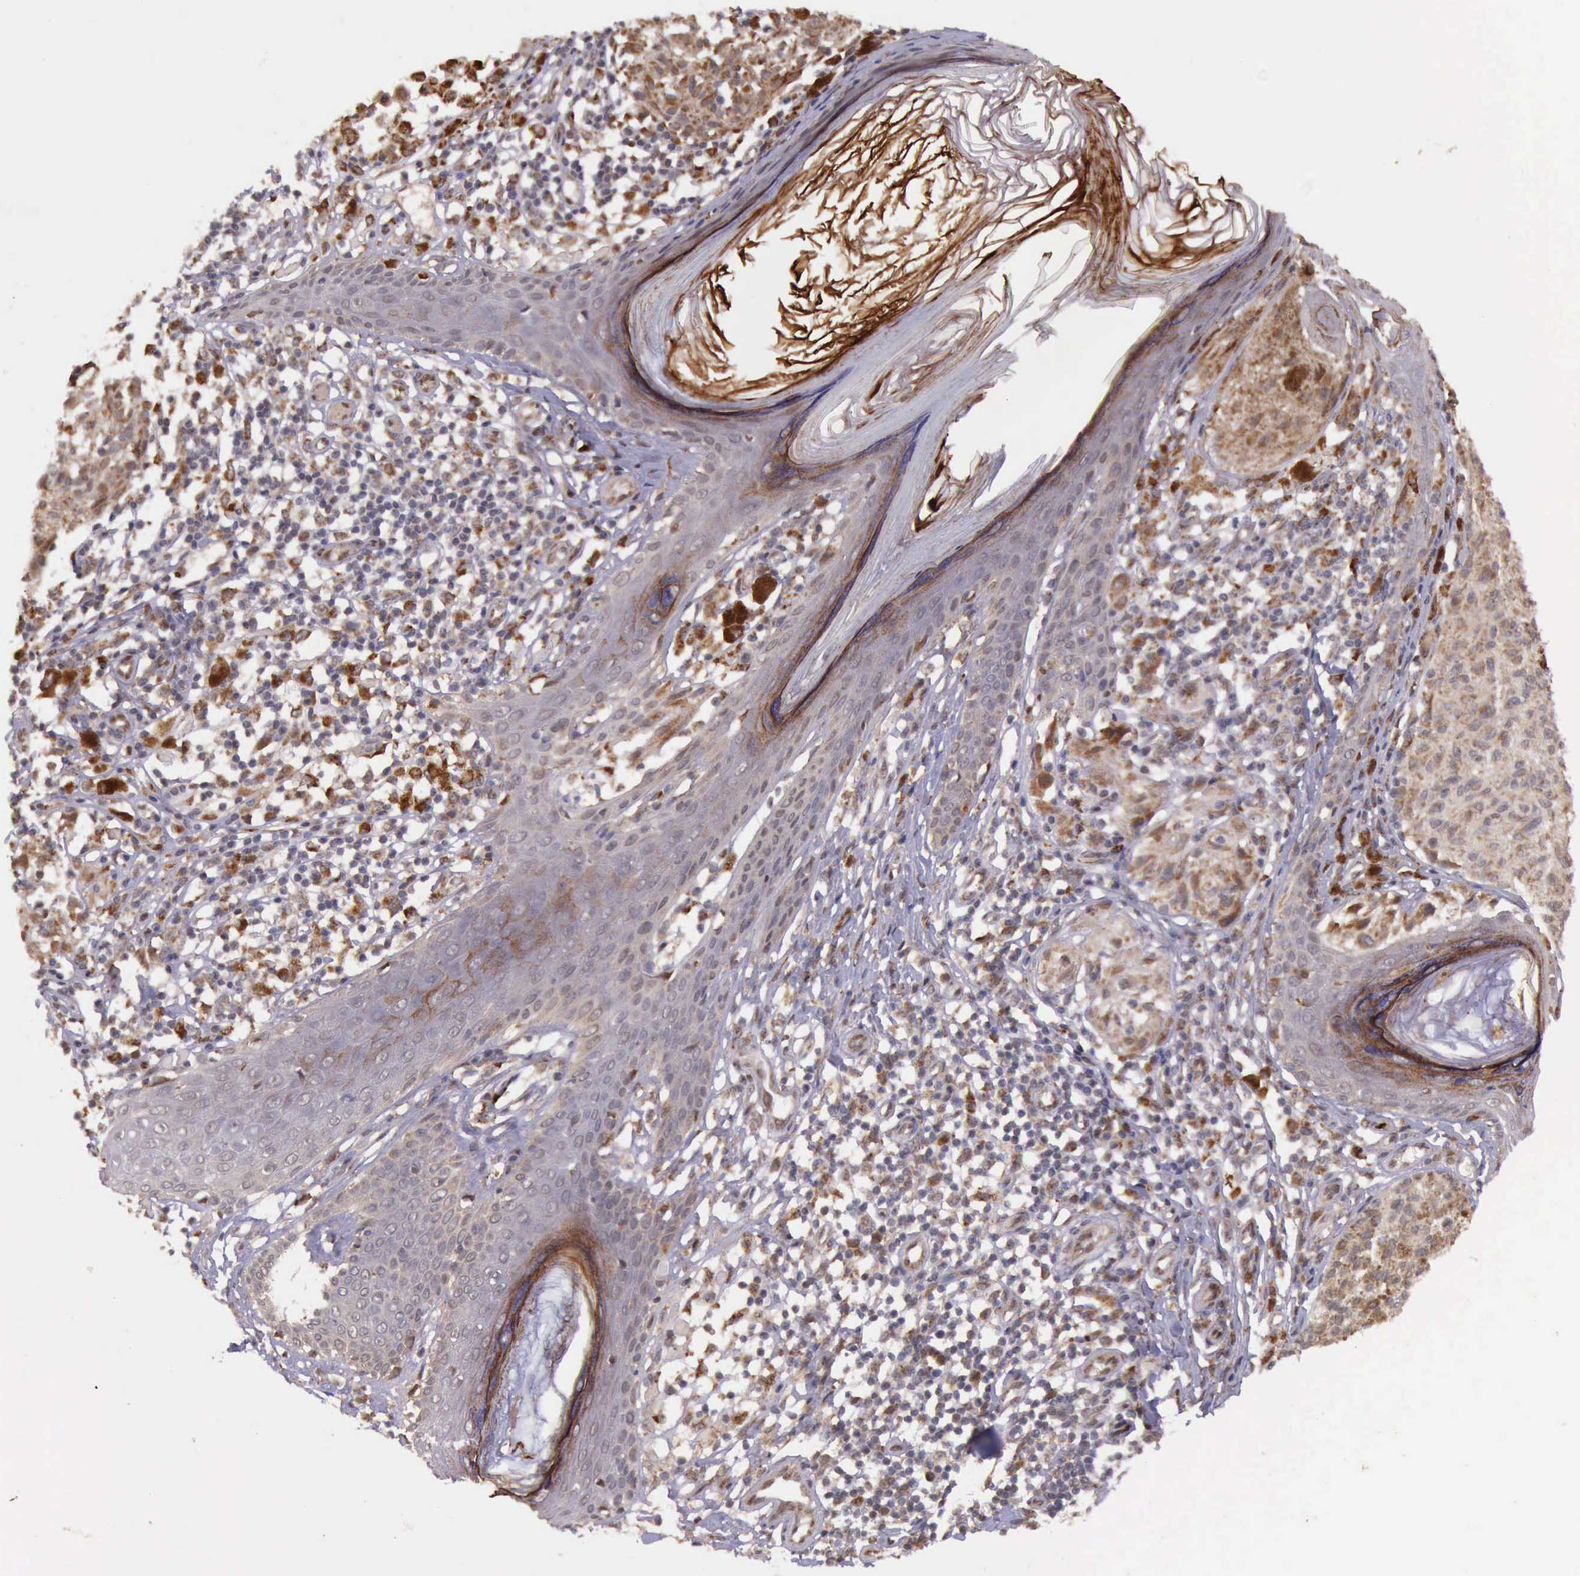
{"staining": {"intensity": "strong", "quantity": ">75%", "location": "cytoplasmic/membranous"}, "tissue": "melanoma", "cell_type": "Tumor cells", "image_type": "cancer", "snomed": [{"axis": "morphology", "description": "Malignant melanoma, NOS"}, {"axis": "topography", "description": "Skin"}], "caption": "Immunohistochemical staining of human melanoma demonstrates high levels of strong cytoplasmic/membranous protein staining in approximately >75% of tumor cells.", "gene": "ARMCX3", "patient": {"sex": "male", "age": 36}}